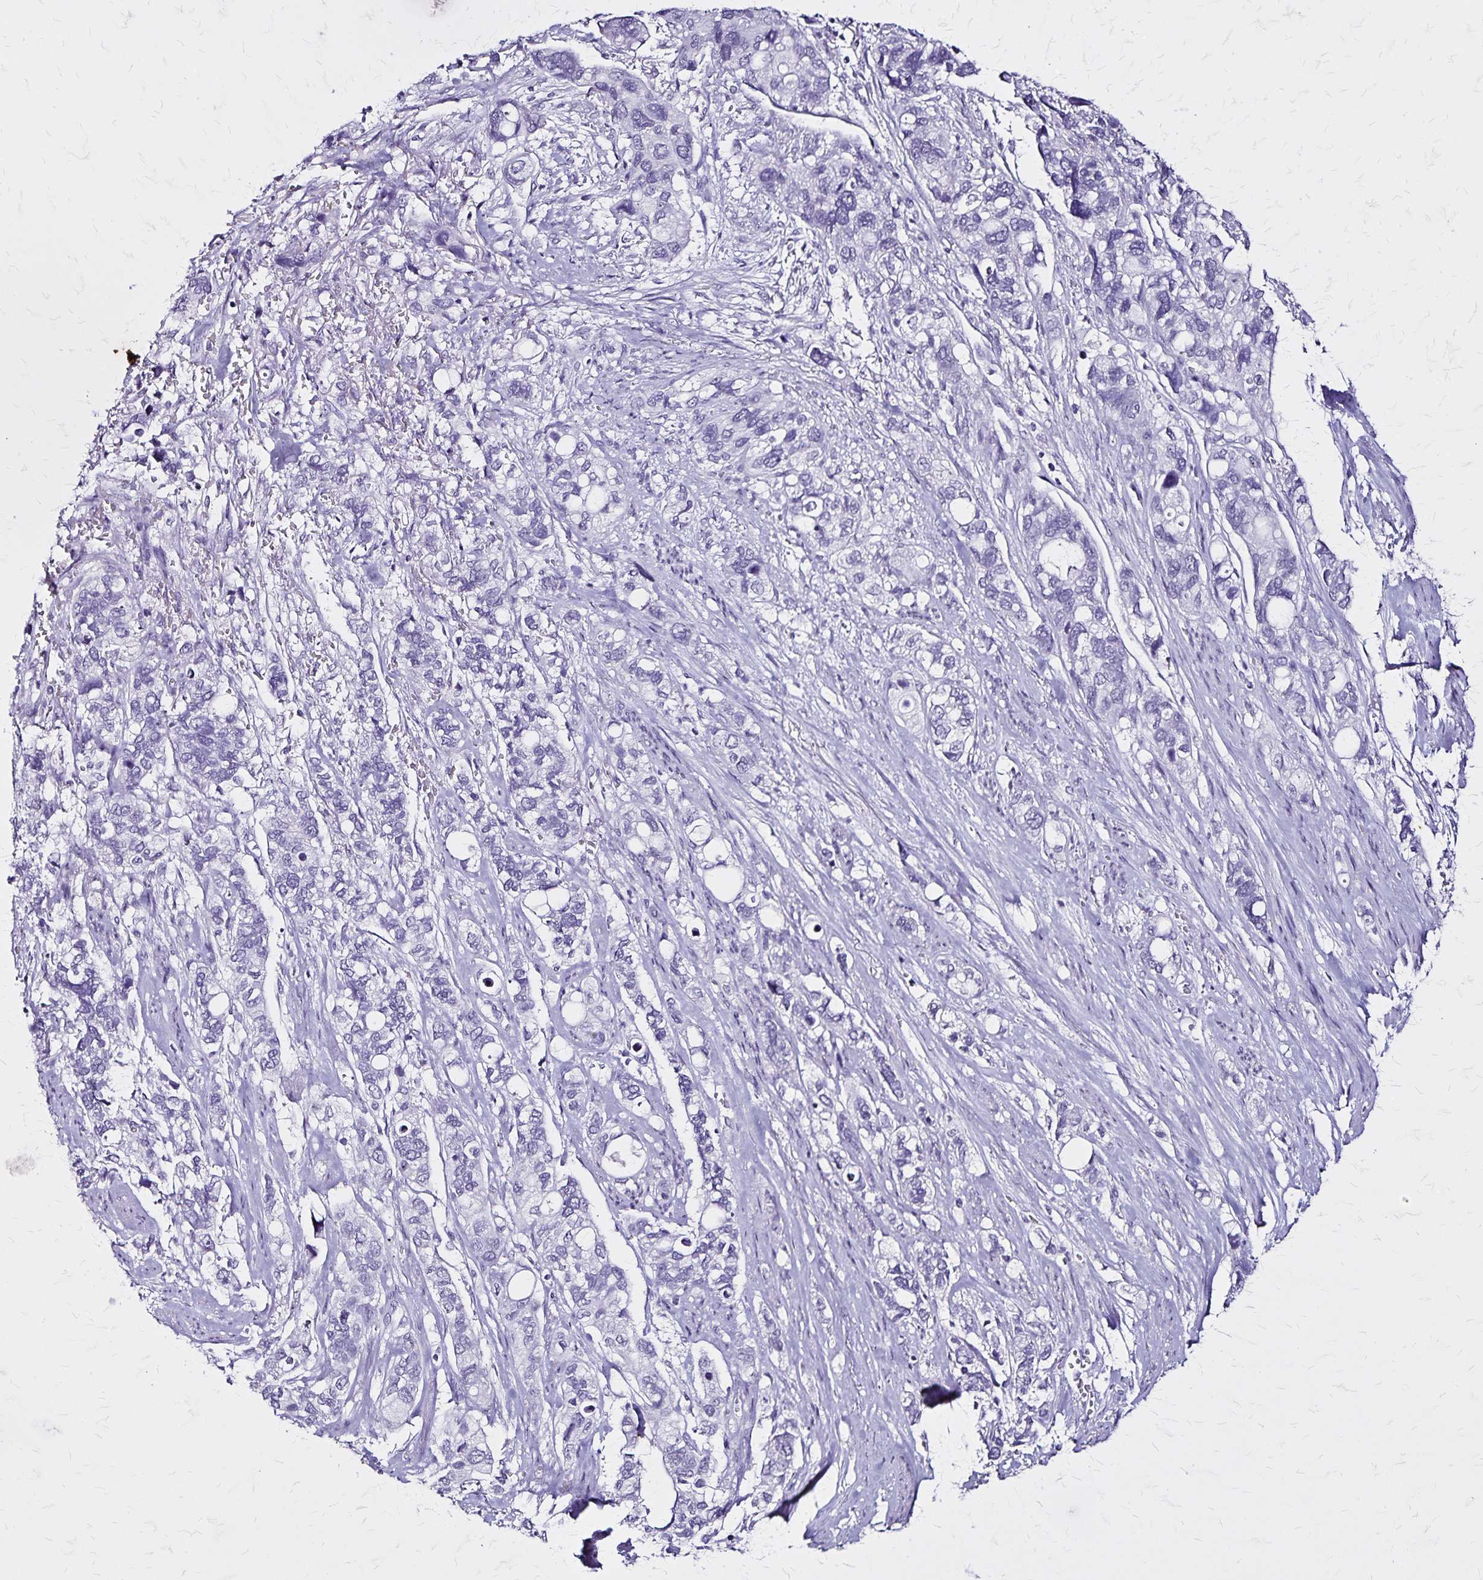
{"staining": {"intensity": "negative", "quantity": "none", "location": "none"}, "tissue": "stomach cancer", "cell_type": "Tumor cells", "image_type": "cancer", "snomed": [{"axis": "morphology", "description": "Adenocarcinoma, NOS"}, {"axis": "topography", "description": "Stomach, upper"}], "caption": "An IHC micrograph of adenocarcinoma (stomach) is shown. There is no staining in tumor cells of adenocarcinoma (stomach).", "gene": "KRT2", "patient": {"sex": "female", "age": 81}}